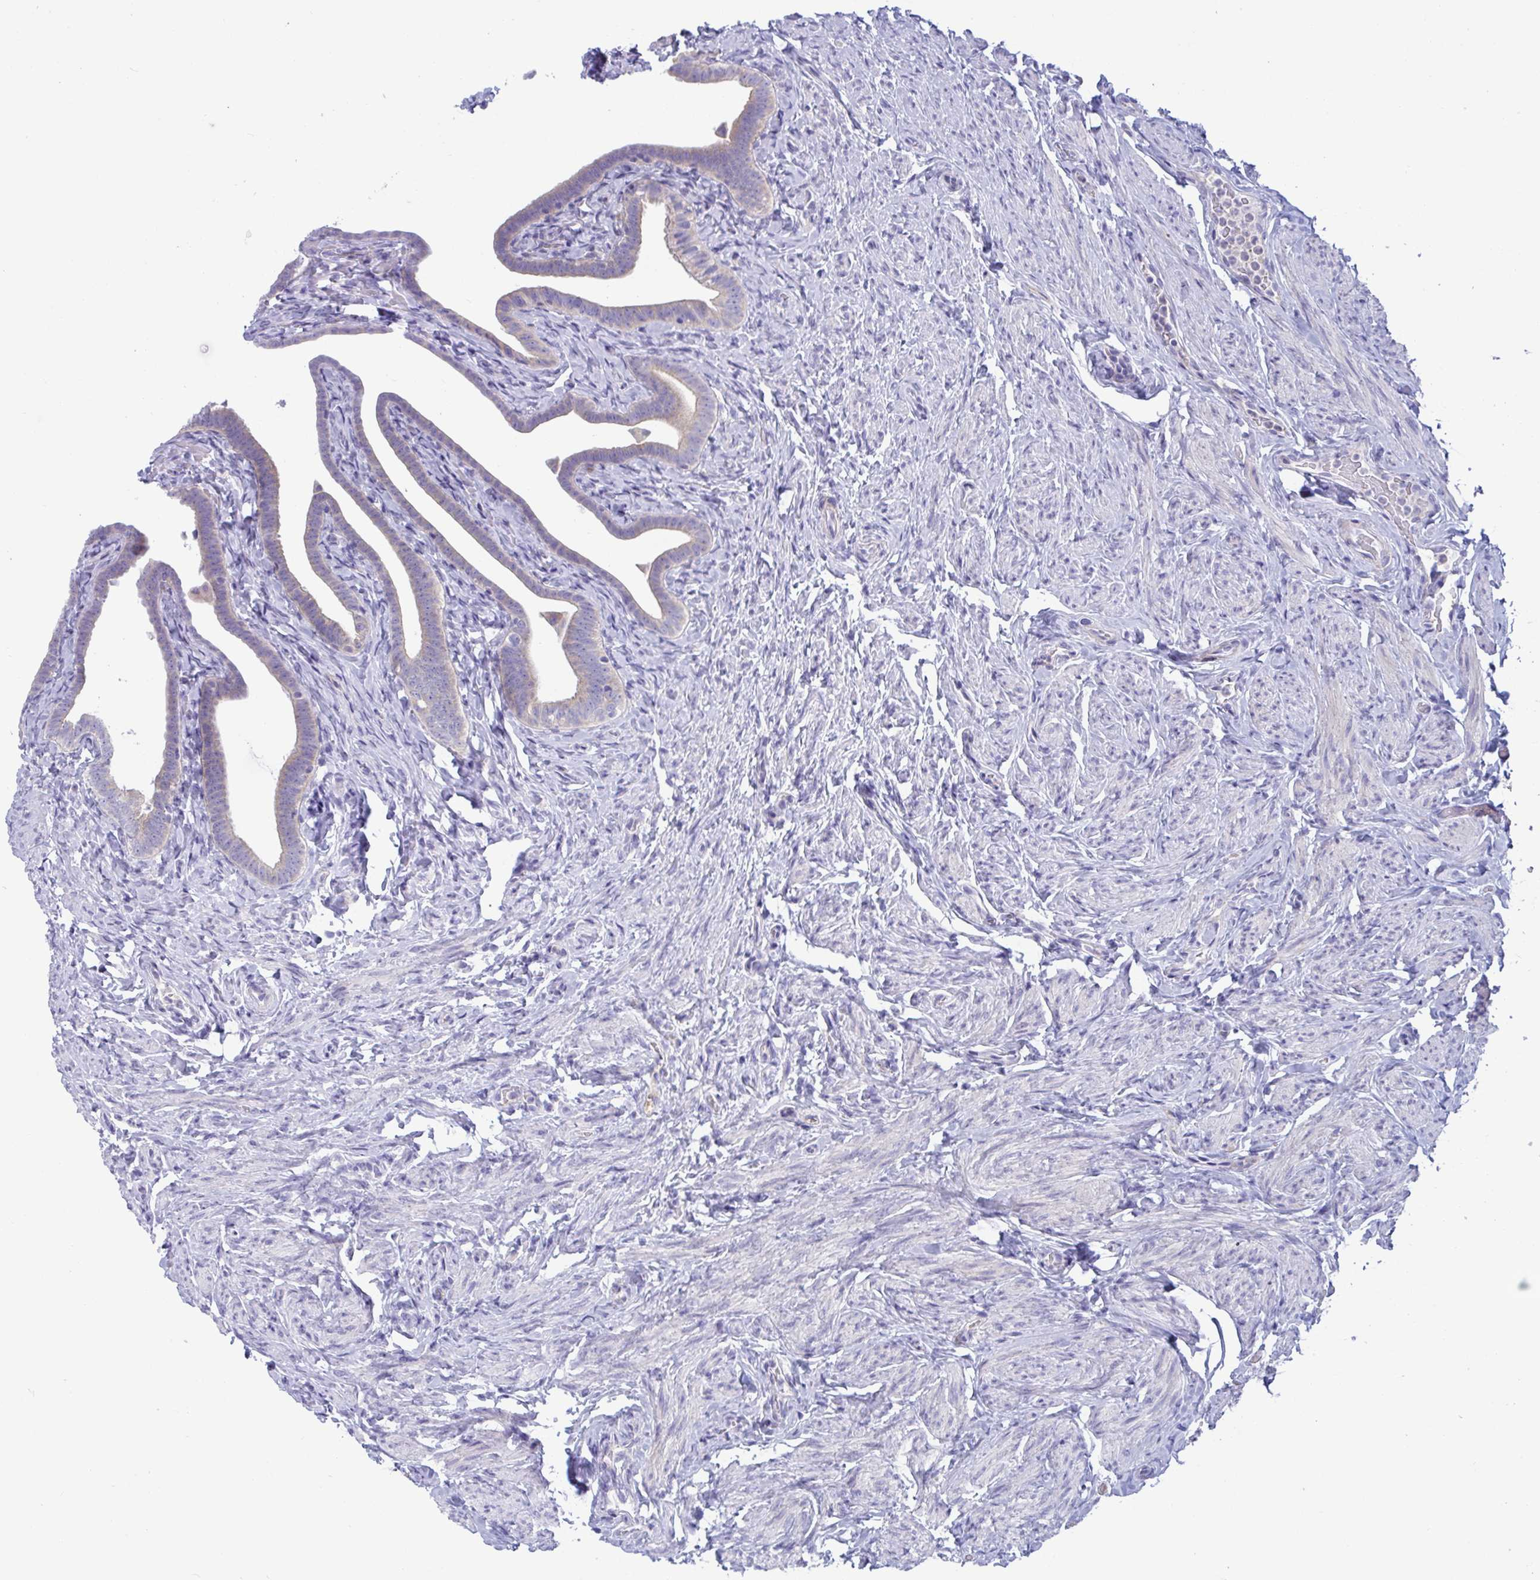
{"staining": {"intensity": "negative", "quantity": "none", "location": "none"}, "tissue": "fallopian tube", "cell_type": "Glandular cells", "image_type": "normal", "snomed": [{"axis": "morphology", "description": "Normal tissue, NOS"}, {"axis": "topography", "description": "Fallopian tube"}], "caption": "This is an IHC photomicrograph of unremarkable human fallopian tube. There is no expression in glandular cells.", "gene": "OXLD1", "patient": {"sex": "female", "age": 69}}